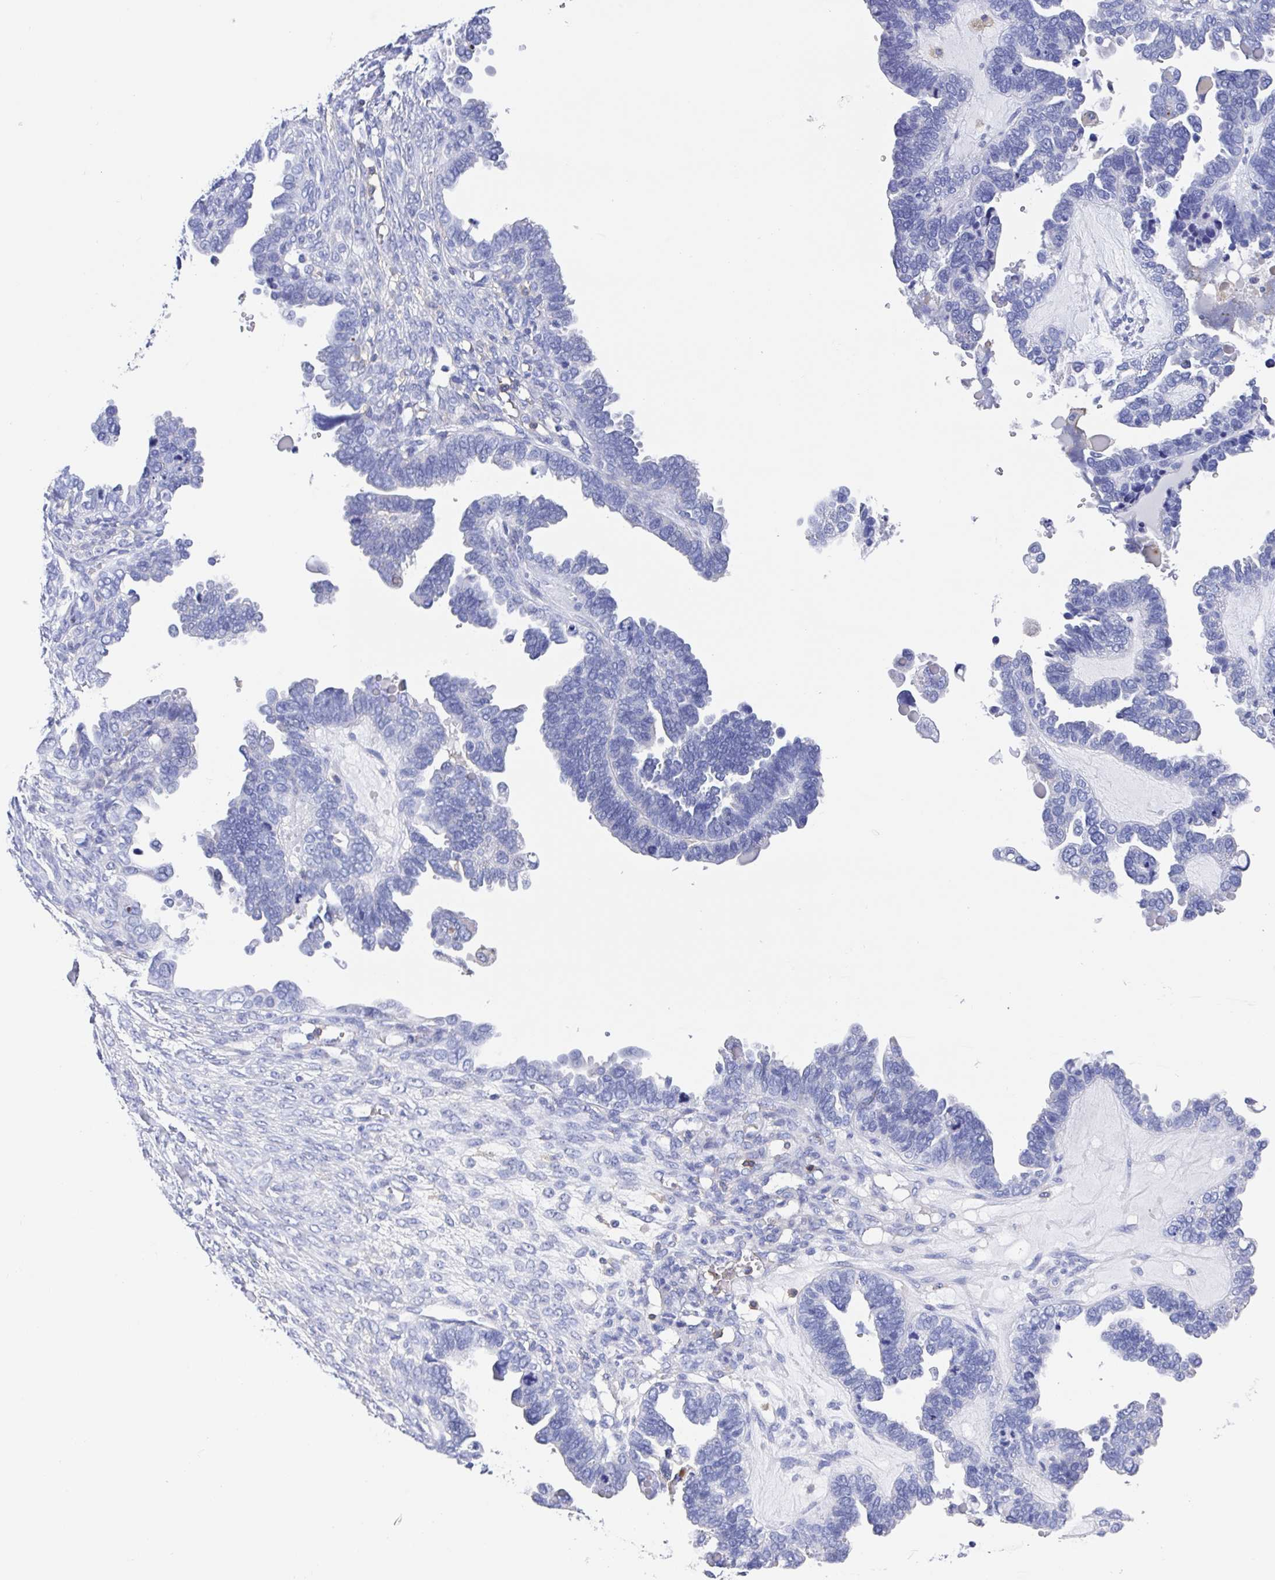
{"staining": {"intensity": "negative", "quantity": "none", "location": "none"}, "tissue": "ovarian cancer", "cell_type": "Tumor cells", "image_type": "cancer", "snomed": [{"axis": "morphology", "description": "Cystadenocarcinoma, serous, NOS"}, {"axis": "topography", "description": "Ovary"}], "caption": "High magnification brightfield microscopy of serous cystadenocarcinoma (ovarian) stained with DAB (brown) and counterstained with hematoxylin (blue): tumor cells show no significant staining. (DAB (3,3'-diaminobenzidine) immunohistochemistry (IHC) with hematoxylin counter stain).", "gene": "FCGR3A", "patient": {"sex": "female", "age": 51}}